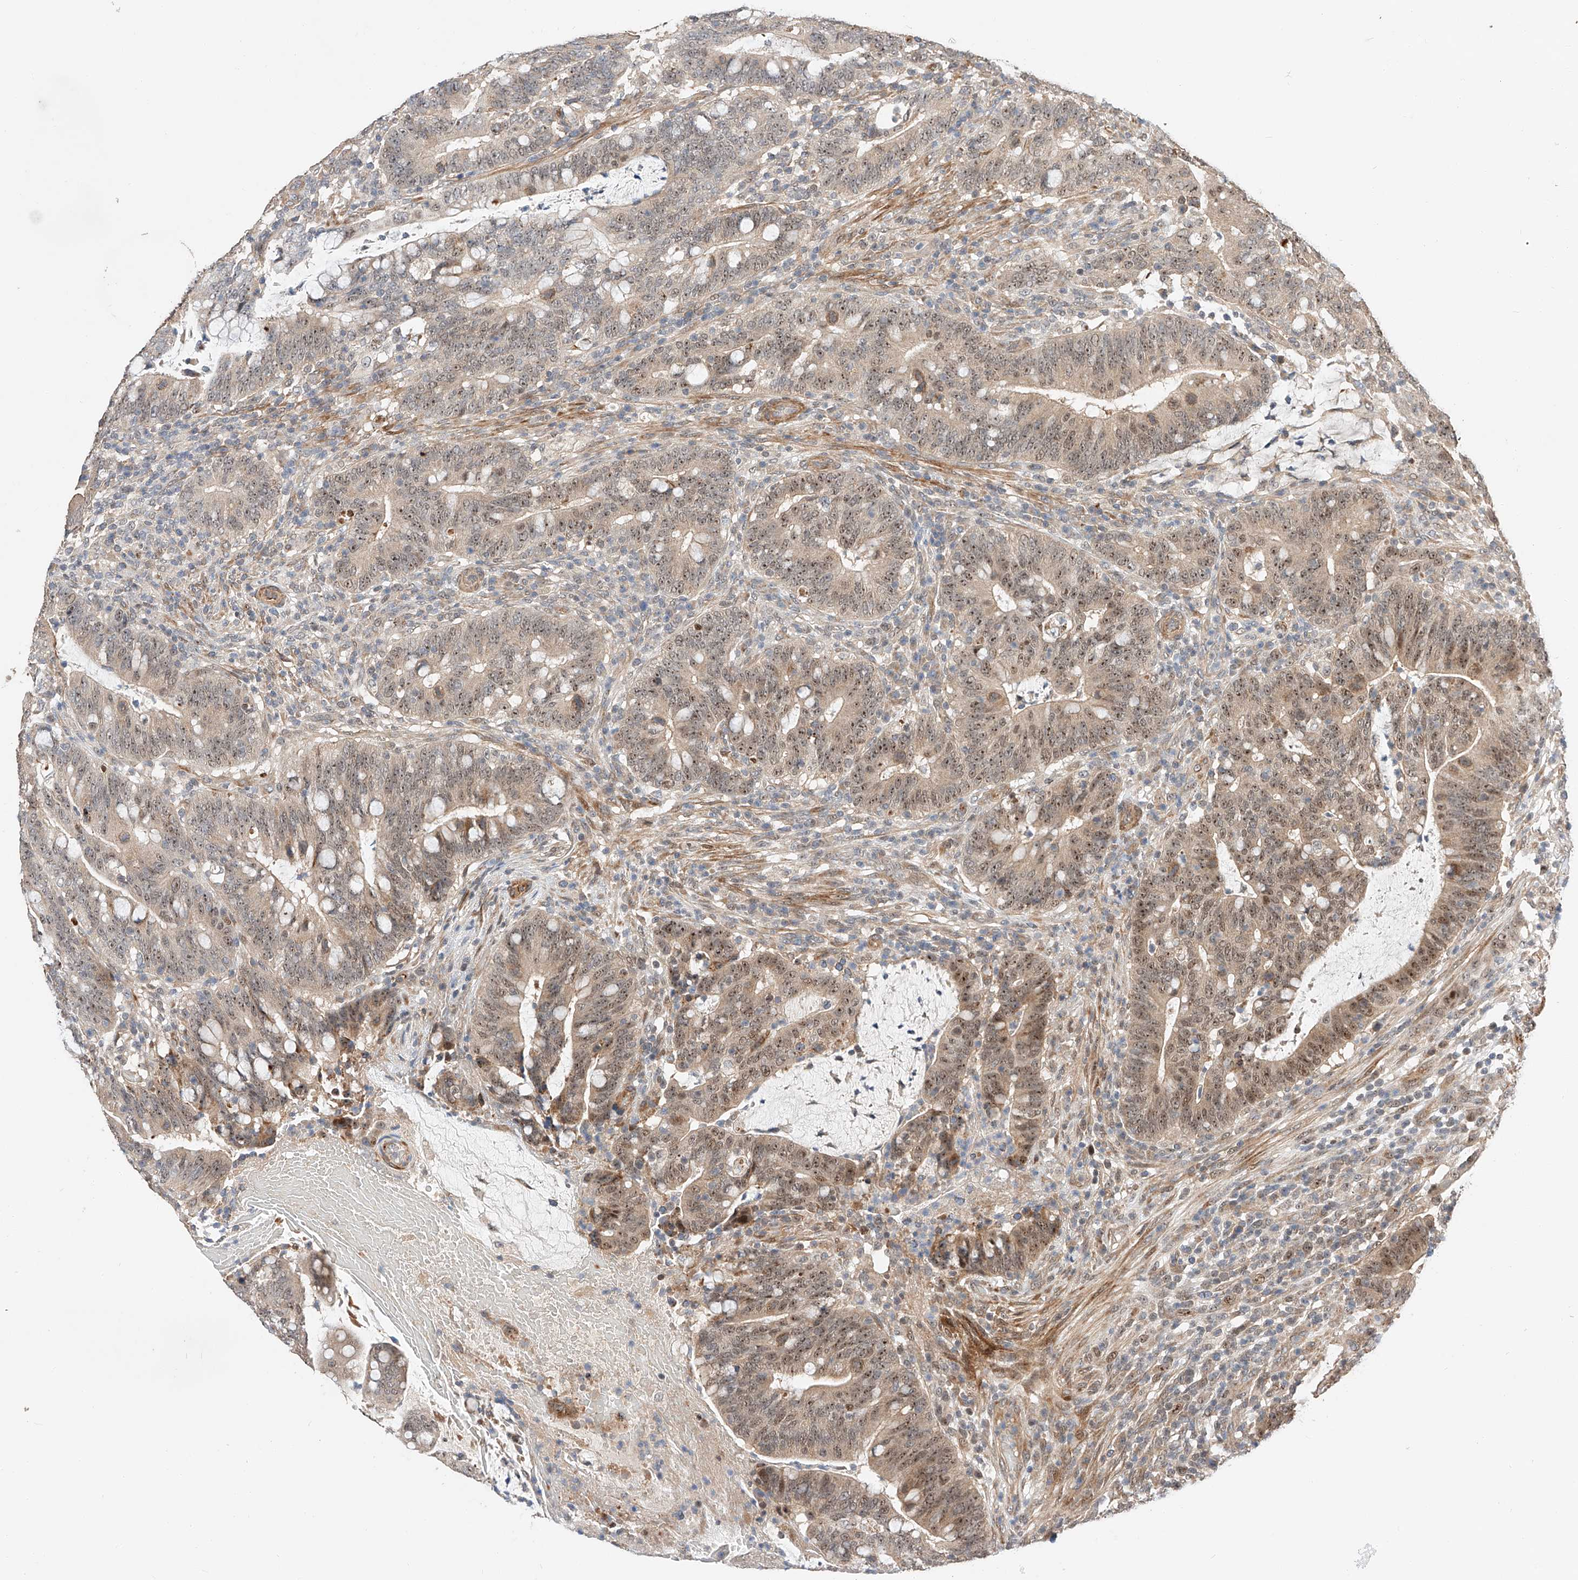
{"staining": {"intensity": "moderate", "quantity": "25%-75%", "location": "nuclear"}, "tissue": "colorectal cancer", "cell_type": "Tumor cells", "image_type": "cancer", "snomed": [{"axis": "morphology", "description": "Adenocarcinoma, NOS"}, {"axis": "topography", "description": "Colon"}], "caption": "The photomicrograph exhibits a brown stain indicating the presence of a protein in the nuclear of tumor cells in colorectal adenocarcinoma.", "gene": "RAB23", "patient": {"sex": "female", "age": 66}}